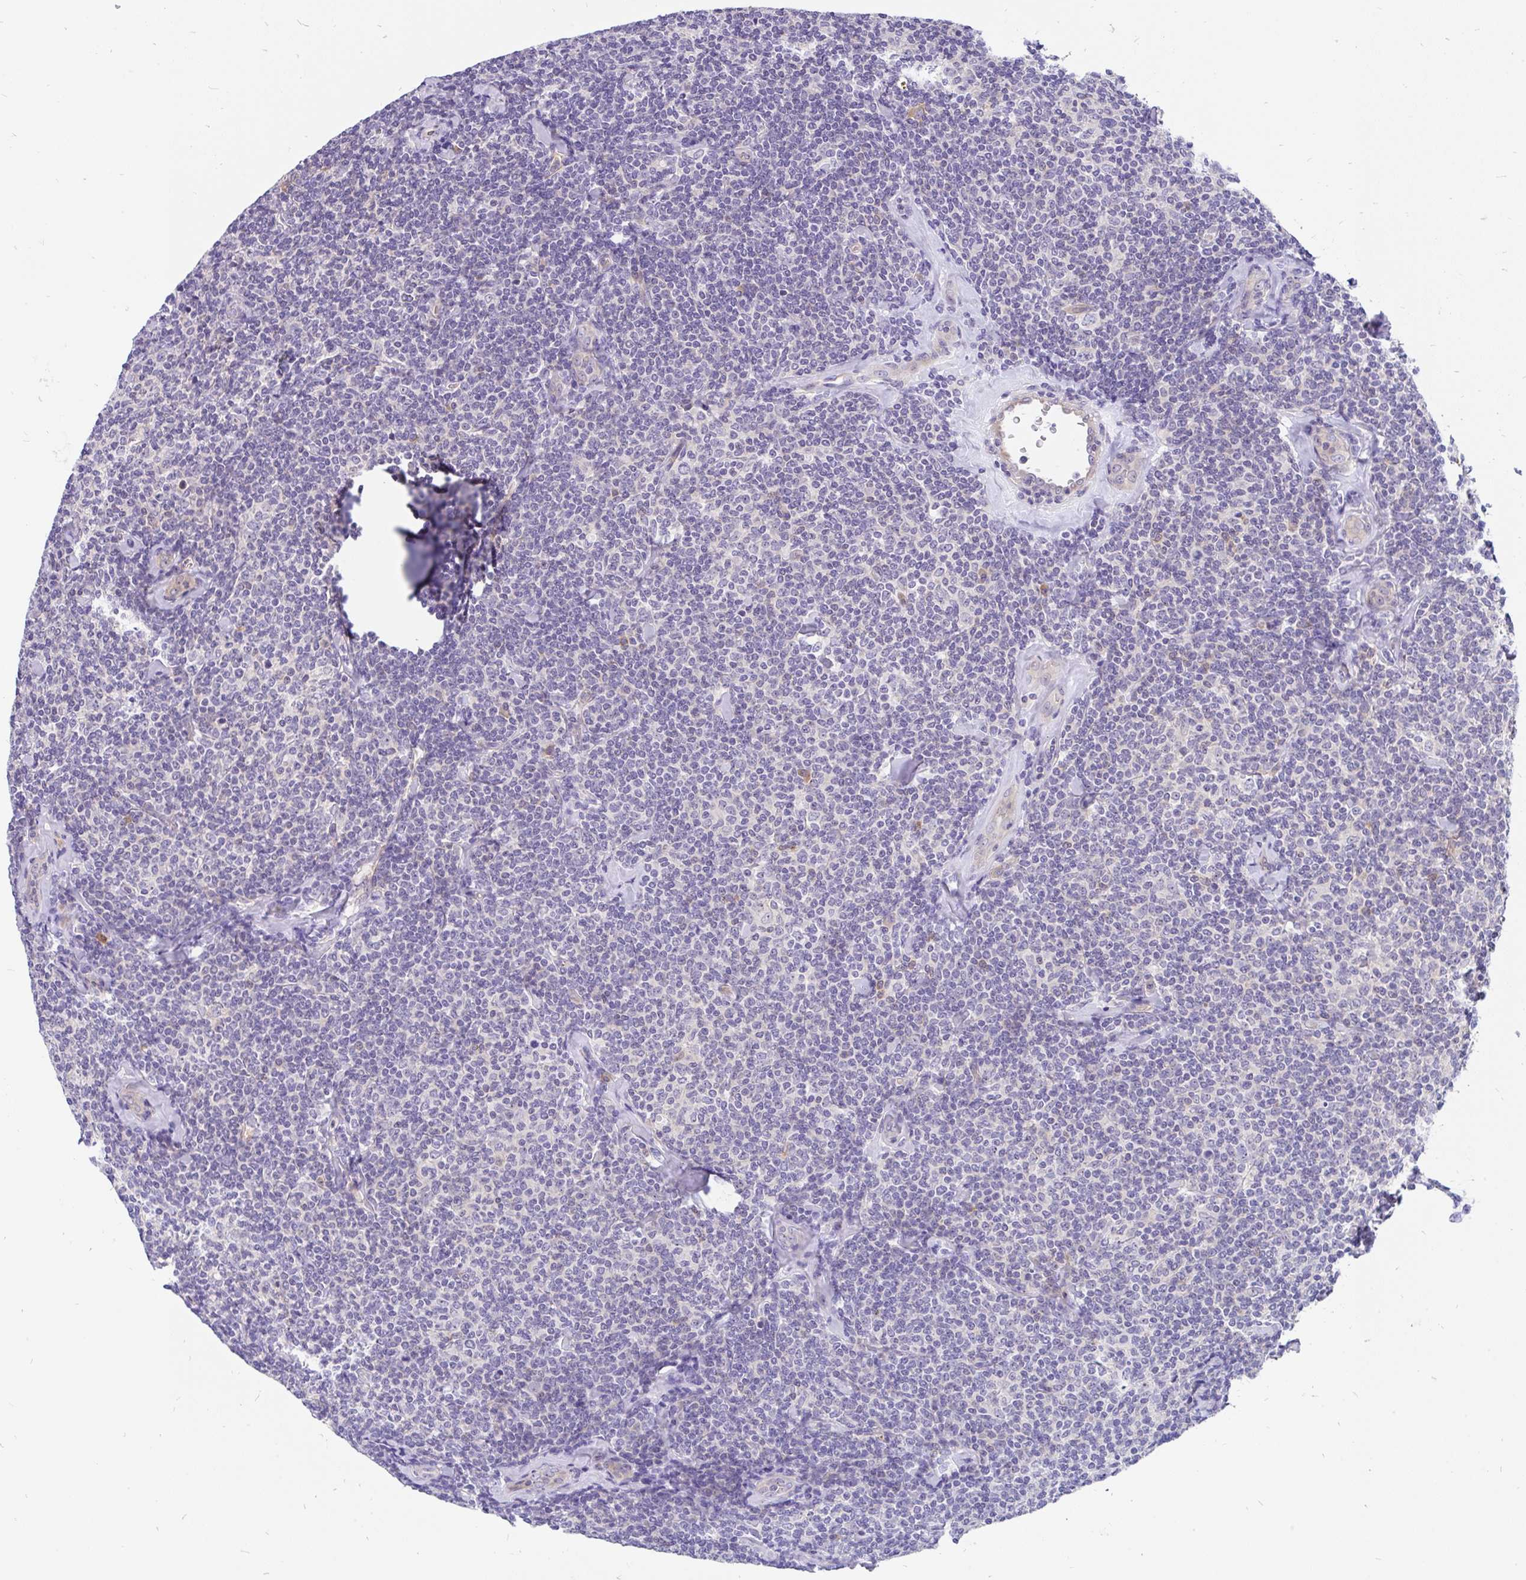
{"staining": {"intensity": "negative", "quantity": "none", "location": "none"}, "tissue": "lymphoma", "cell_type": "Tumor cells", "image_type": "cancer", "snomed": [{"axis": "morphology", "description": "Malignant lymphoma, non-Hodgkin's type, Low grade"}, {"axis": "topography", "description": "Lymph node"}], "caption": "Immunohistochemical staining of human malignant lymphoma, non-Hodgkin's type (low-grade) displays no significant staining in tumor cells. (DAB (3,3'-diaminobenzidine) immunohistochemistry (IHC), high magnification).", "gene": "LRRC26", "patient": {"sex": "female", "age": 56}}